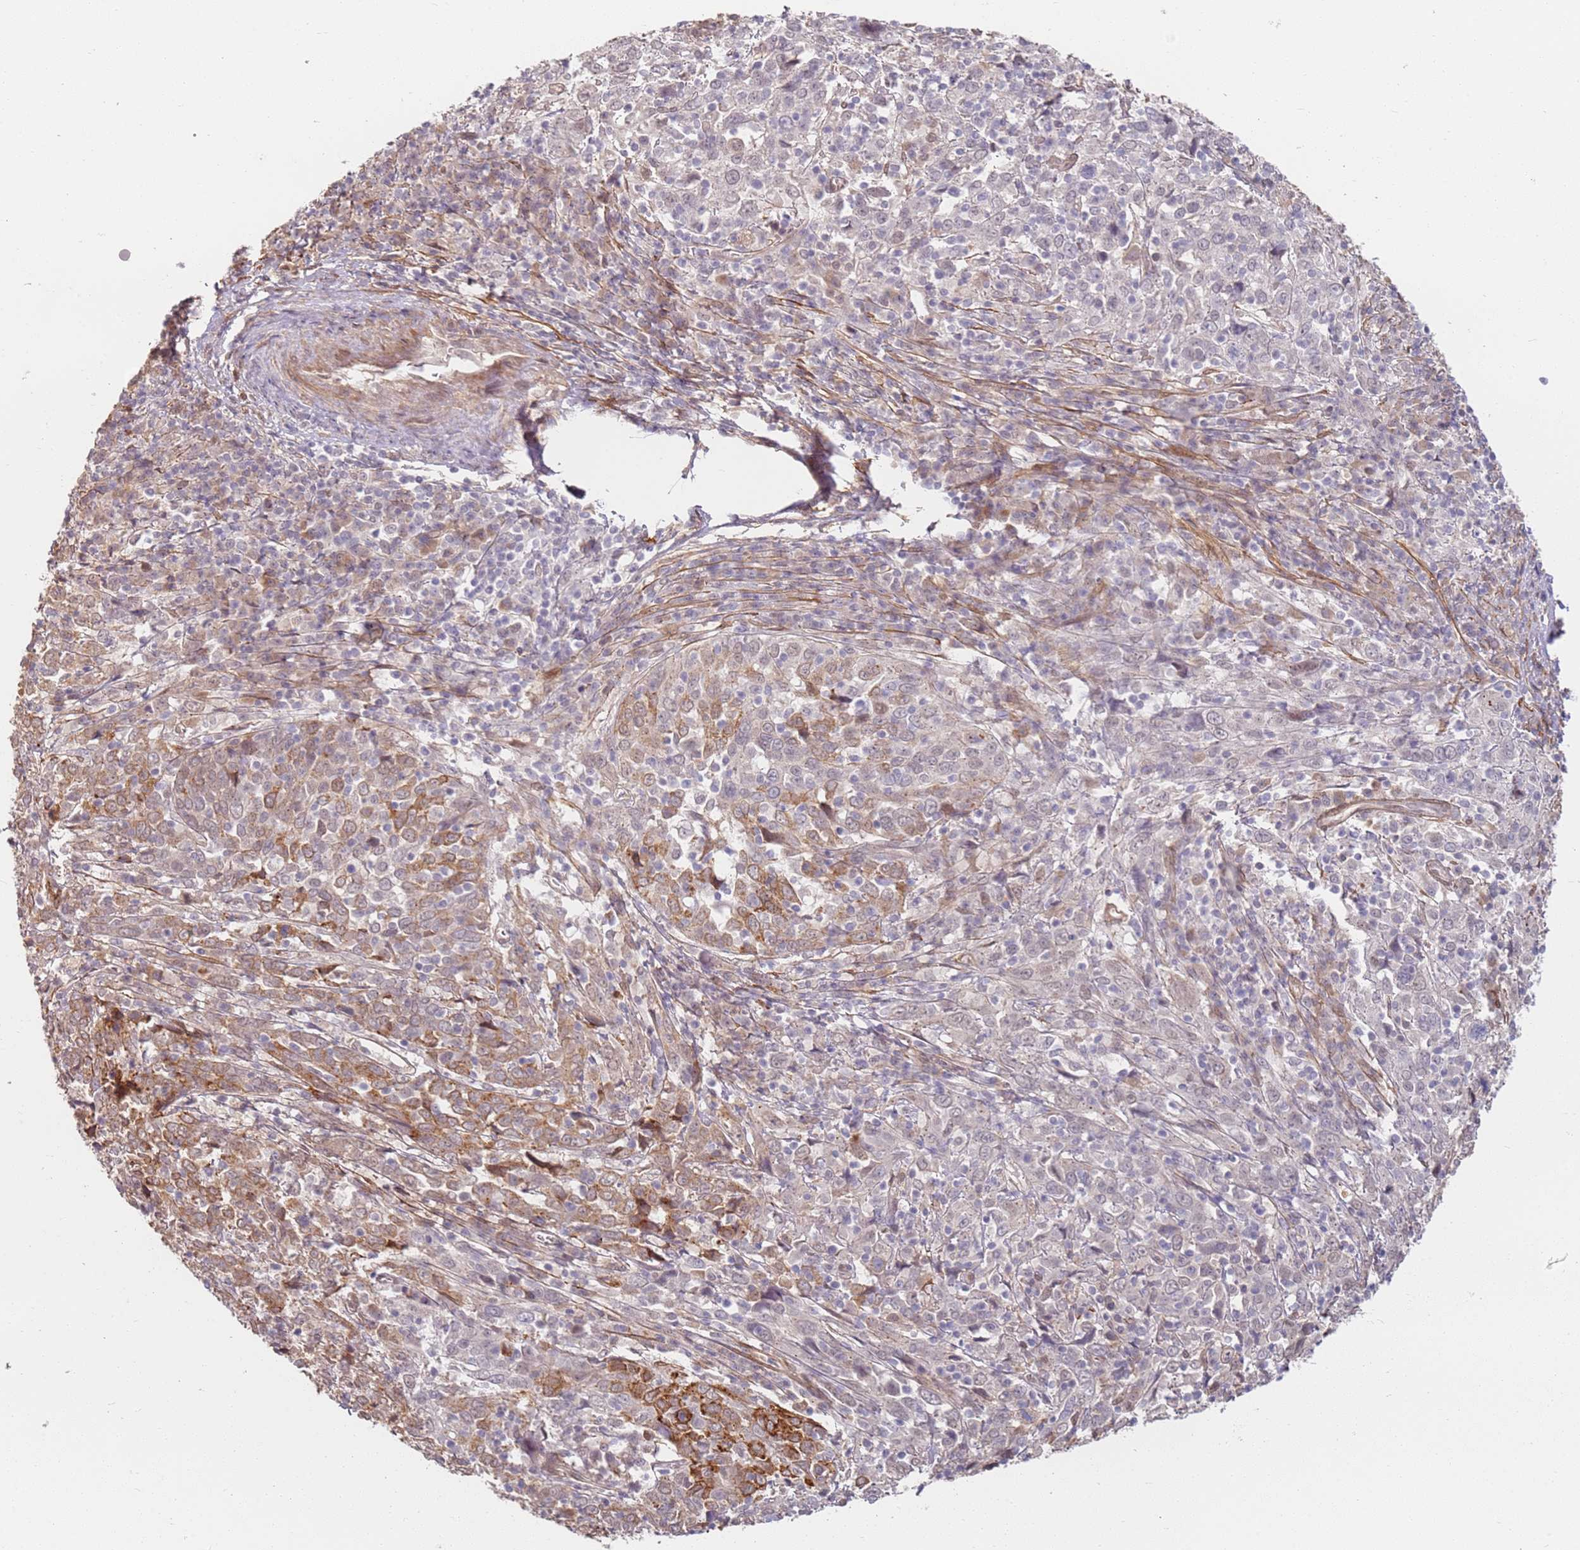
{"staining": {"intensity": "moderate", "quantity": "<25%", "location": "nuclear"}, "tissue": "cervical cancer", "cell_type": "Tumor cells", "image_type": "cancer", "snomed": [{"axis": "morphology", "description": "Squamous cell carcinoma, NOS"}, {"axis": "topography", "description": "Cervix"}], "caption": "Approximately <25% of tumor cells in cervical squamous cell carcinoma display moderate nuclear protein expression as visualized by brown immunohistochemical staining.", "gene": "WDR93", "patient": {"sex": "female", "age": 46}}